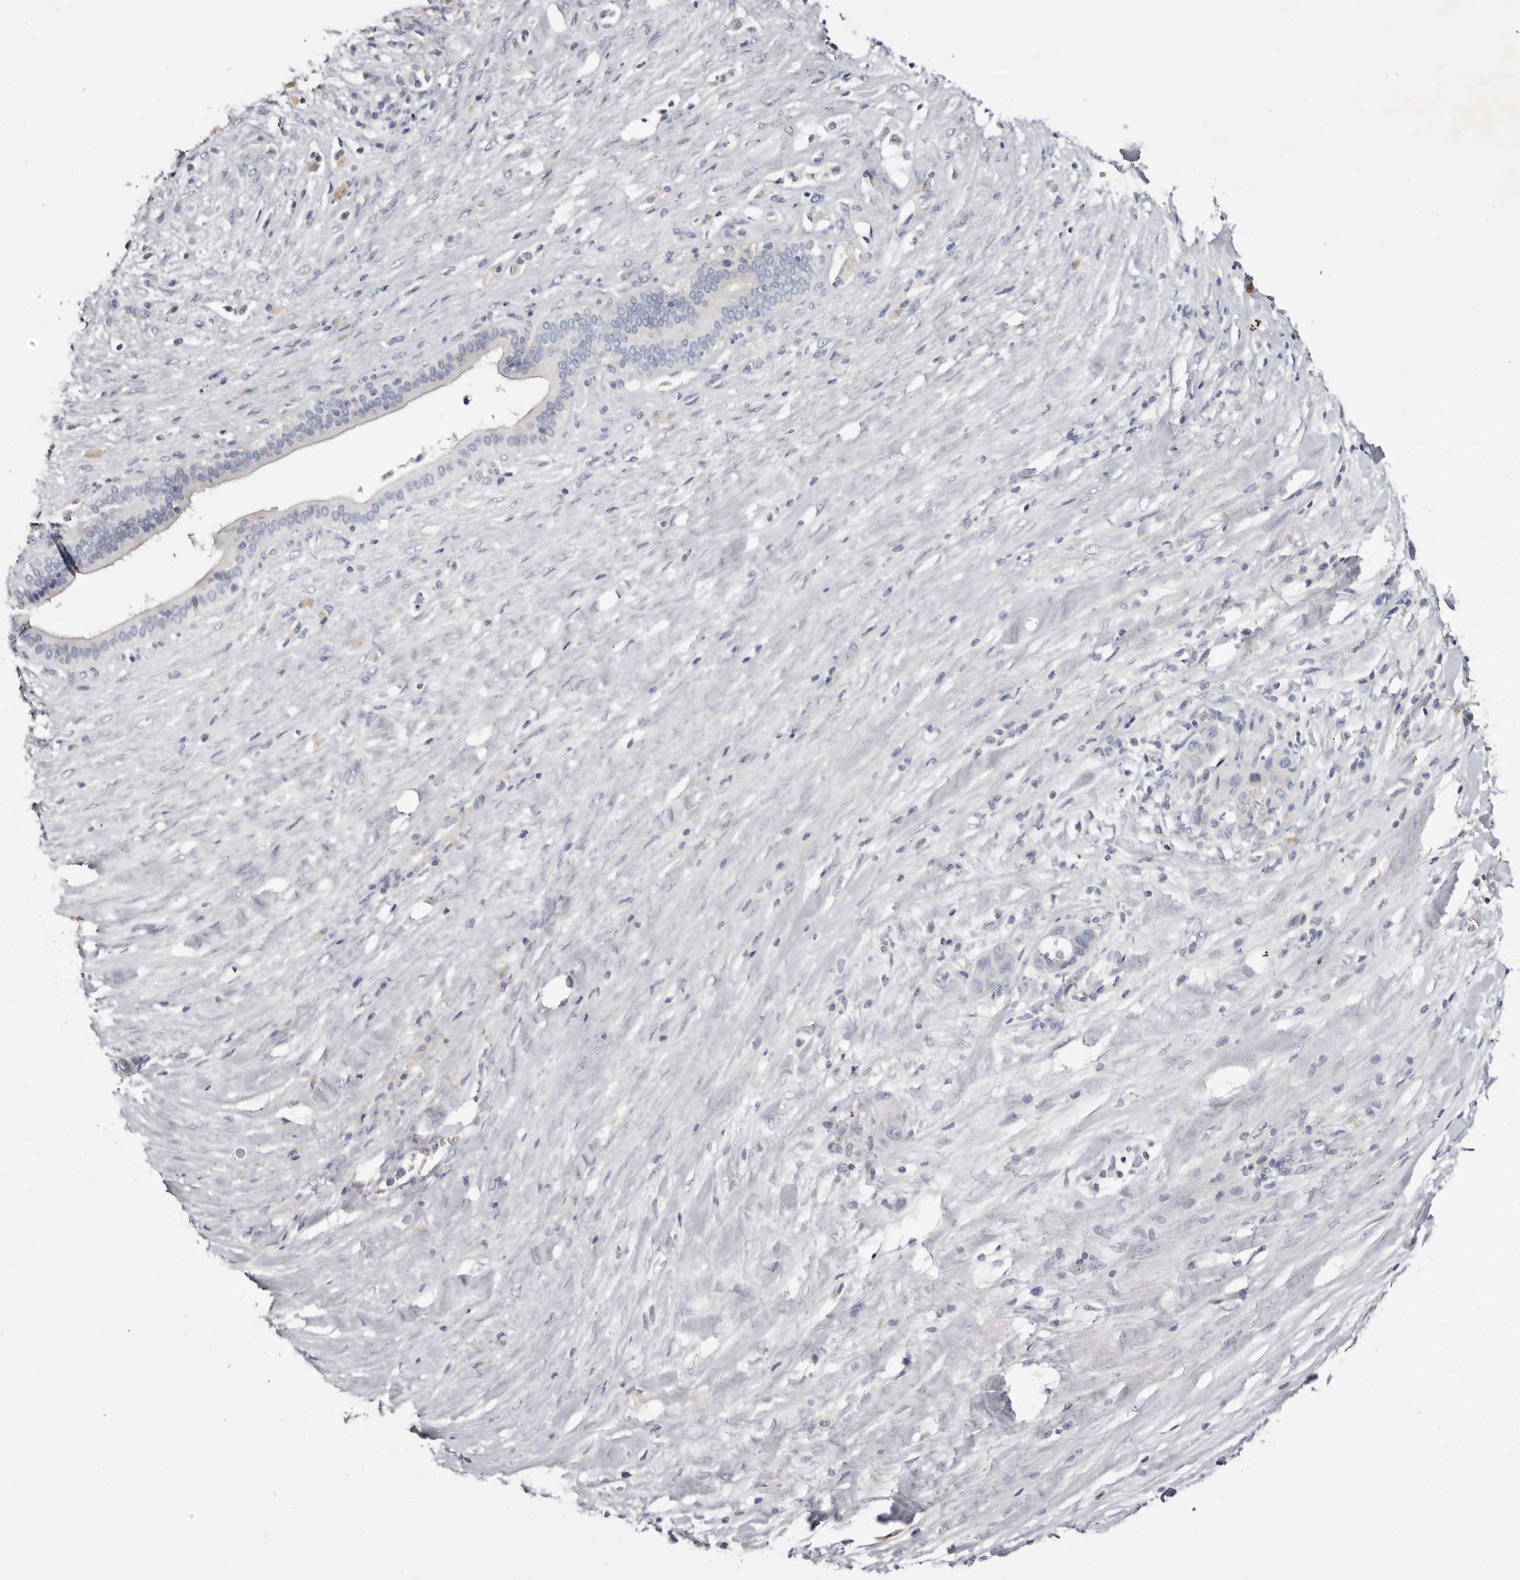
{"staining": {"intensity": "negative", "quantity": "none", "location": "none"}, "tissue": "liver cancer", "cell_type": "Tumor cells", "image_type": "cancer", "snomed": [{"axis": "morphology", "description": "Cholangiocarcinoma"}, {"axis": "topography", "description": "Liver"}], "caption": "Immunohistochemistry image of liver cancer stained for a protein (brown), which exhibits no staining in tumor cells. (IHC, brightfield microscopy, high magnification).", "gene": "S1PR5", "patient": {"sex": "female", "age": 52}}